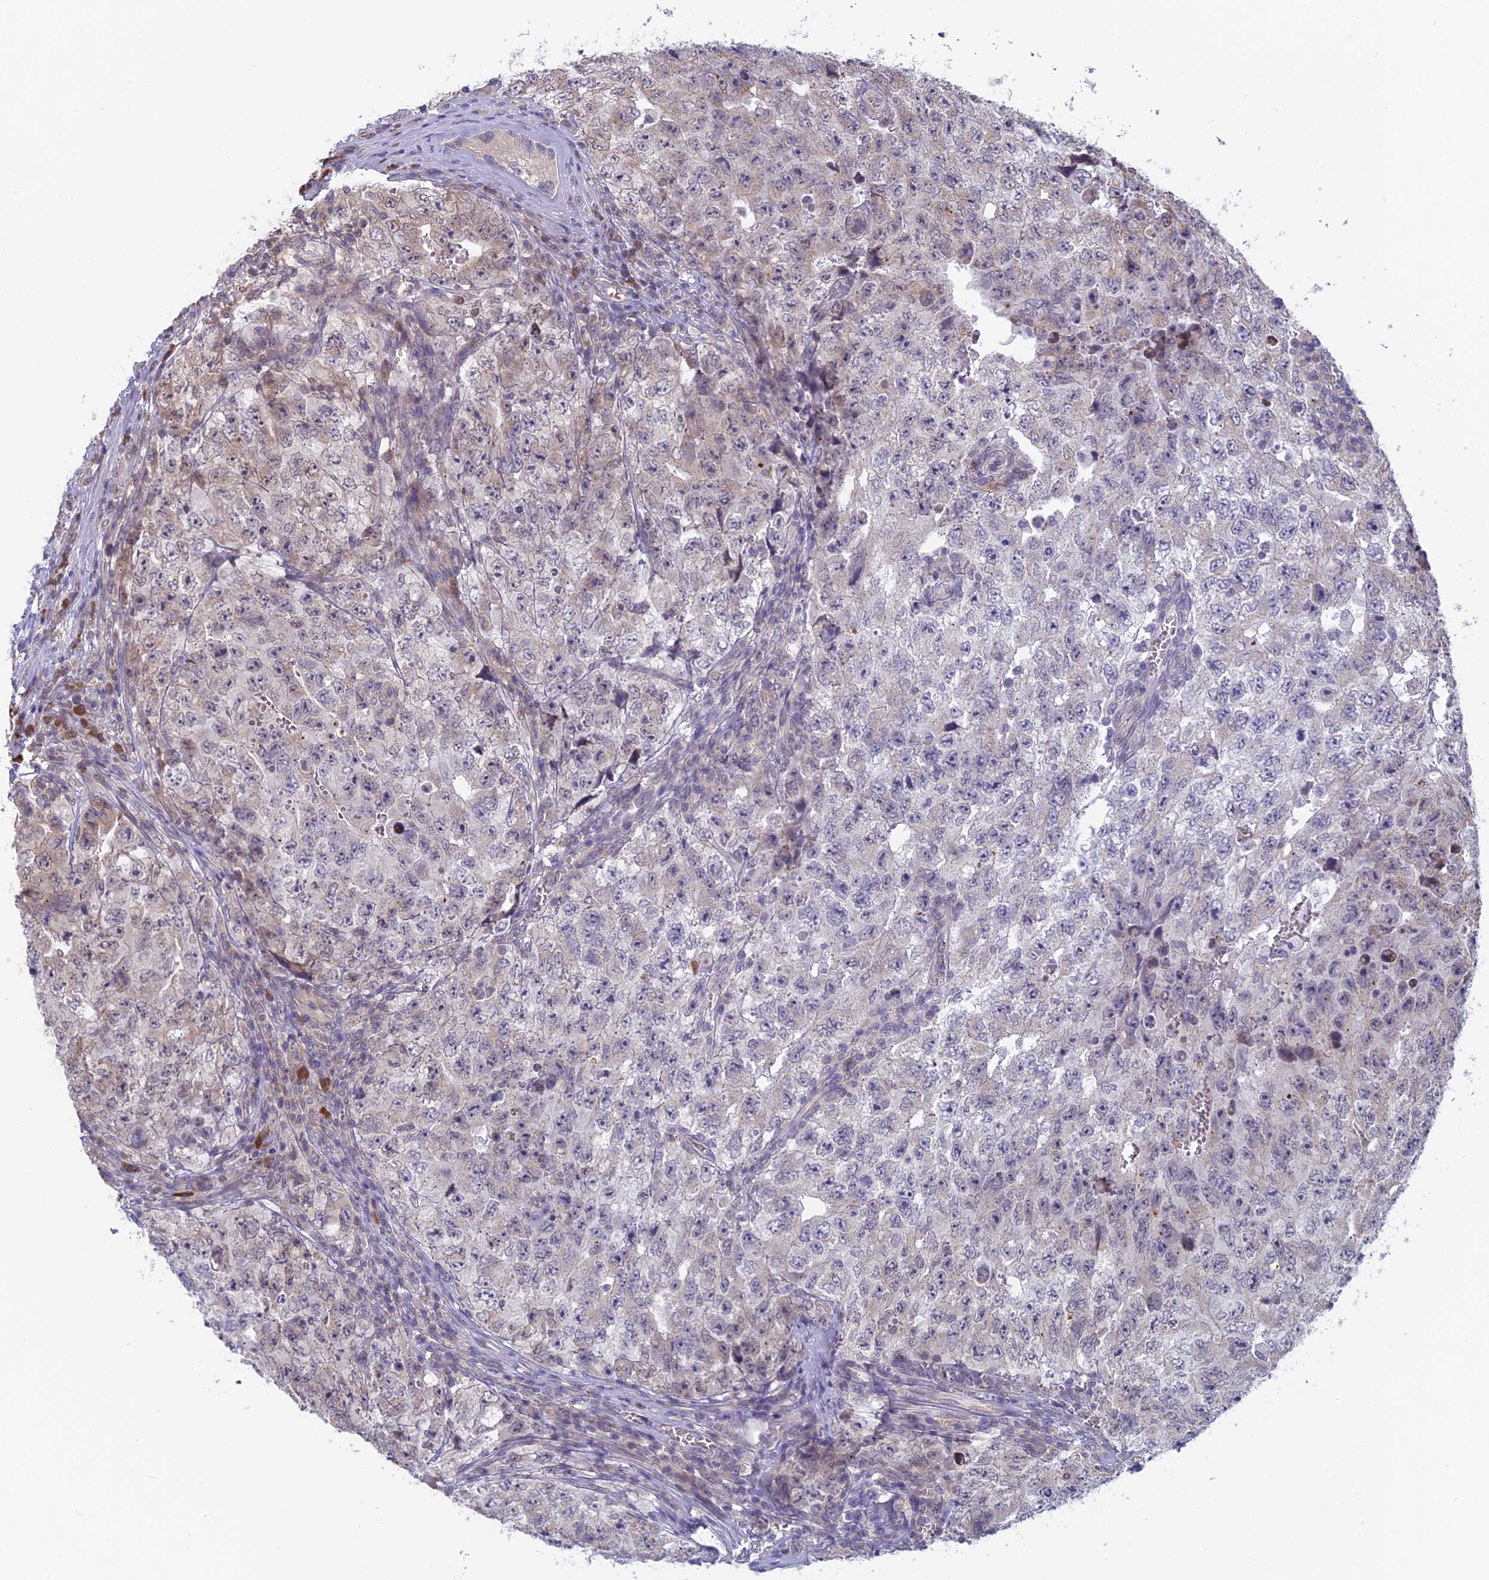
{"staining": {"intensity": "negative", "quantity": "none", "location": "none"}, "tissue": "testis cancer", "cell_type": "Tumor cells", "image_type": "cancer", "snomed": [{"axis": "morphology", "description": "Carcinoma, Embryonal, NOS"}, {"axis": "topography", "description": "Testis"}], "caption": "Immunohistochemistry of testis cancer (embryonal carcinoma) exhibits no expression in tumor cells.", "gene": "MRI1", "patient": {"sex": "male", "age": 17}}